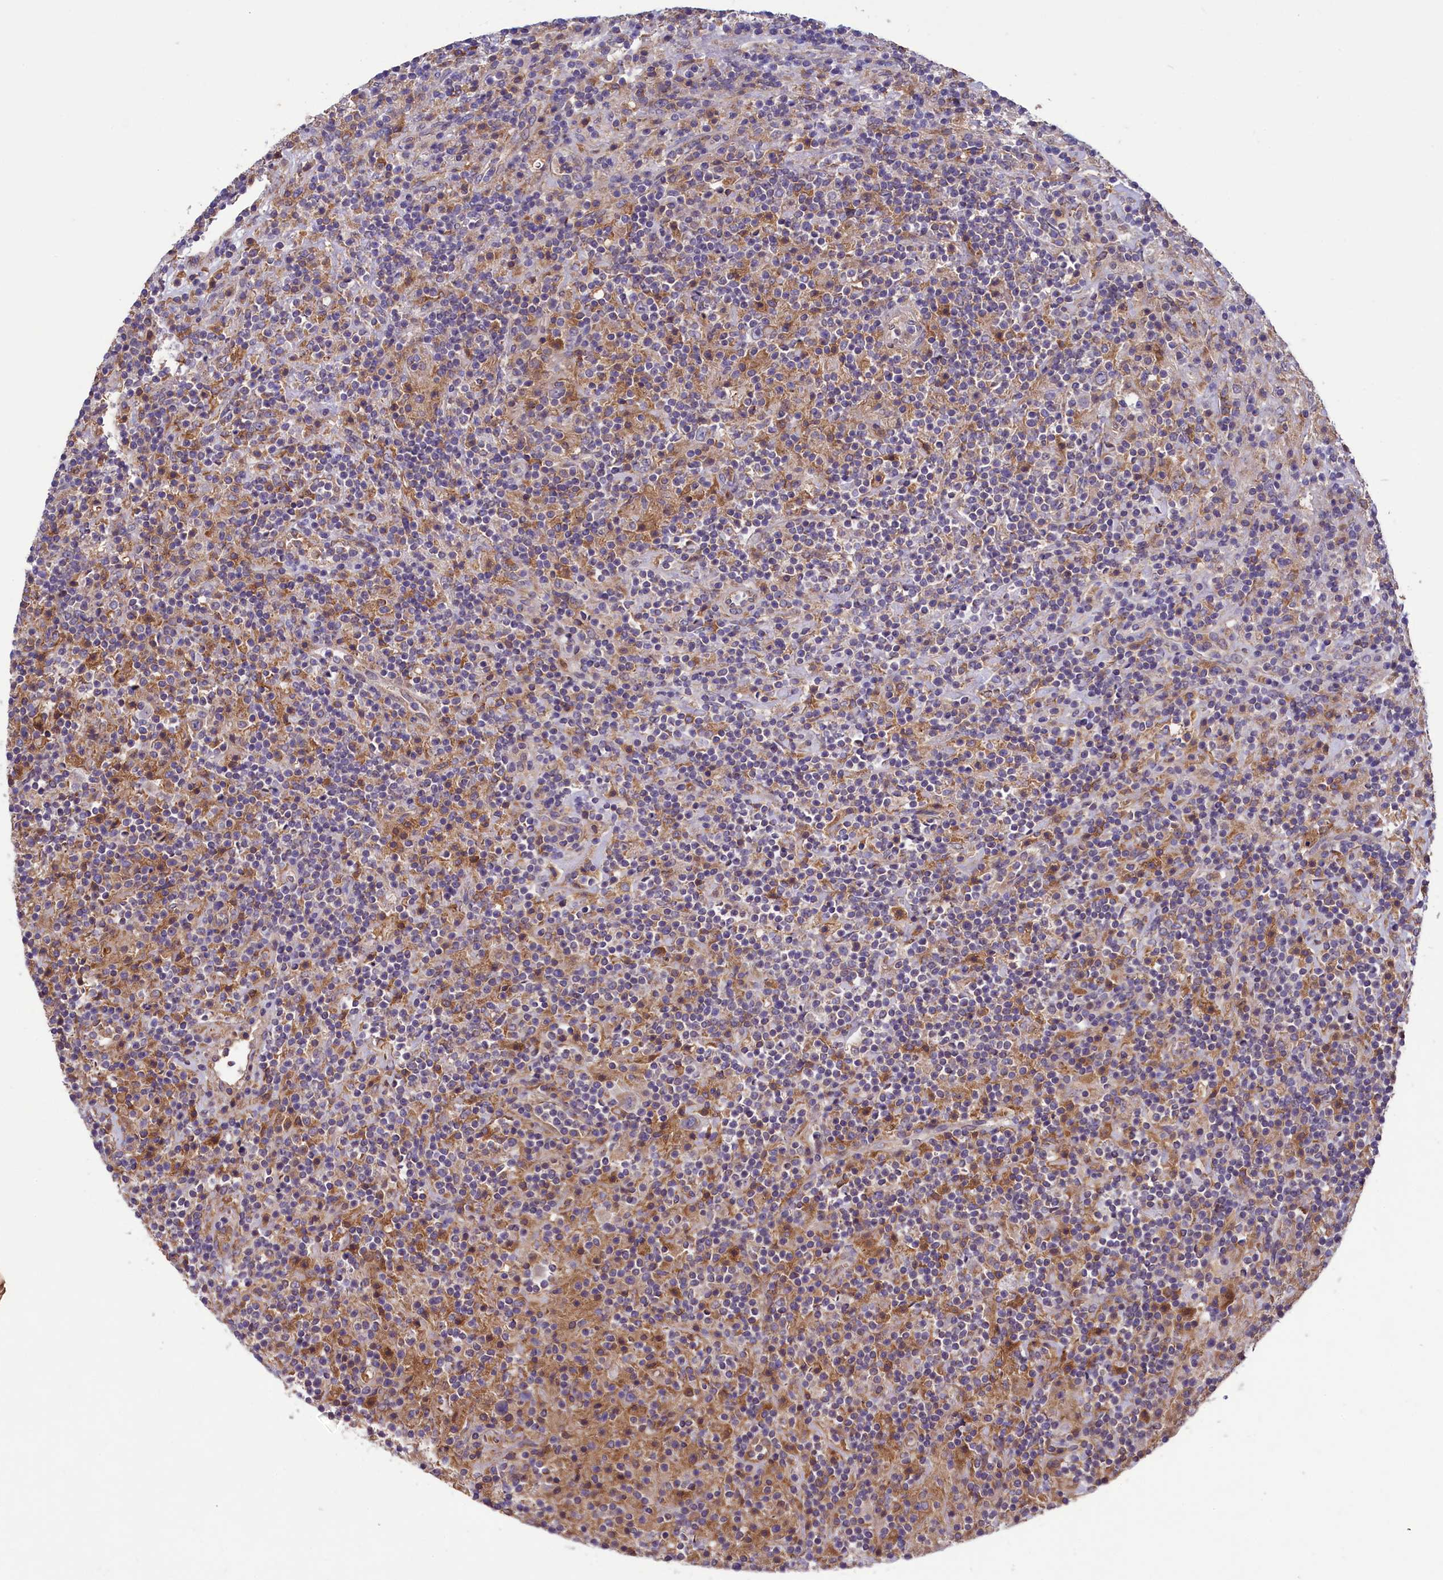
{"staining": {"intensity": "weak", "quantity": "25%-75%", "location": "cytoplasmic/membranous"}, "tissue": "lymphoma", "cell_type": "Tumor cells", "image_type": "cancer", "snomed": [{"axis": "morphology", "description": "Hodgkin's disease, NOS"}, {"axis": "topography", "description": "Lymph node"}], "caption": "Immunohistochemical staining of lymphoma shows weak cytoplasmic/membranous protein expression in about 25%-75% of tumor cells.", "gene": "ACAD8", "patient": {"sex": "male", "age": 70}}